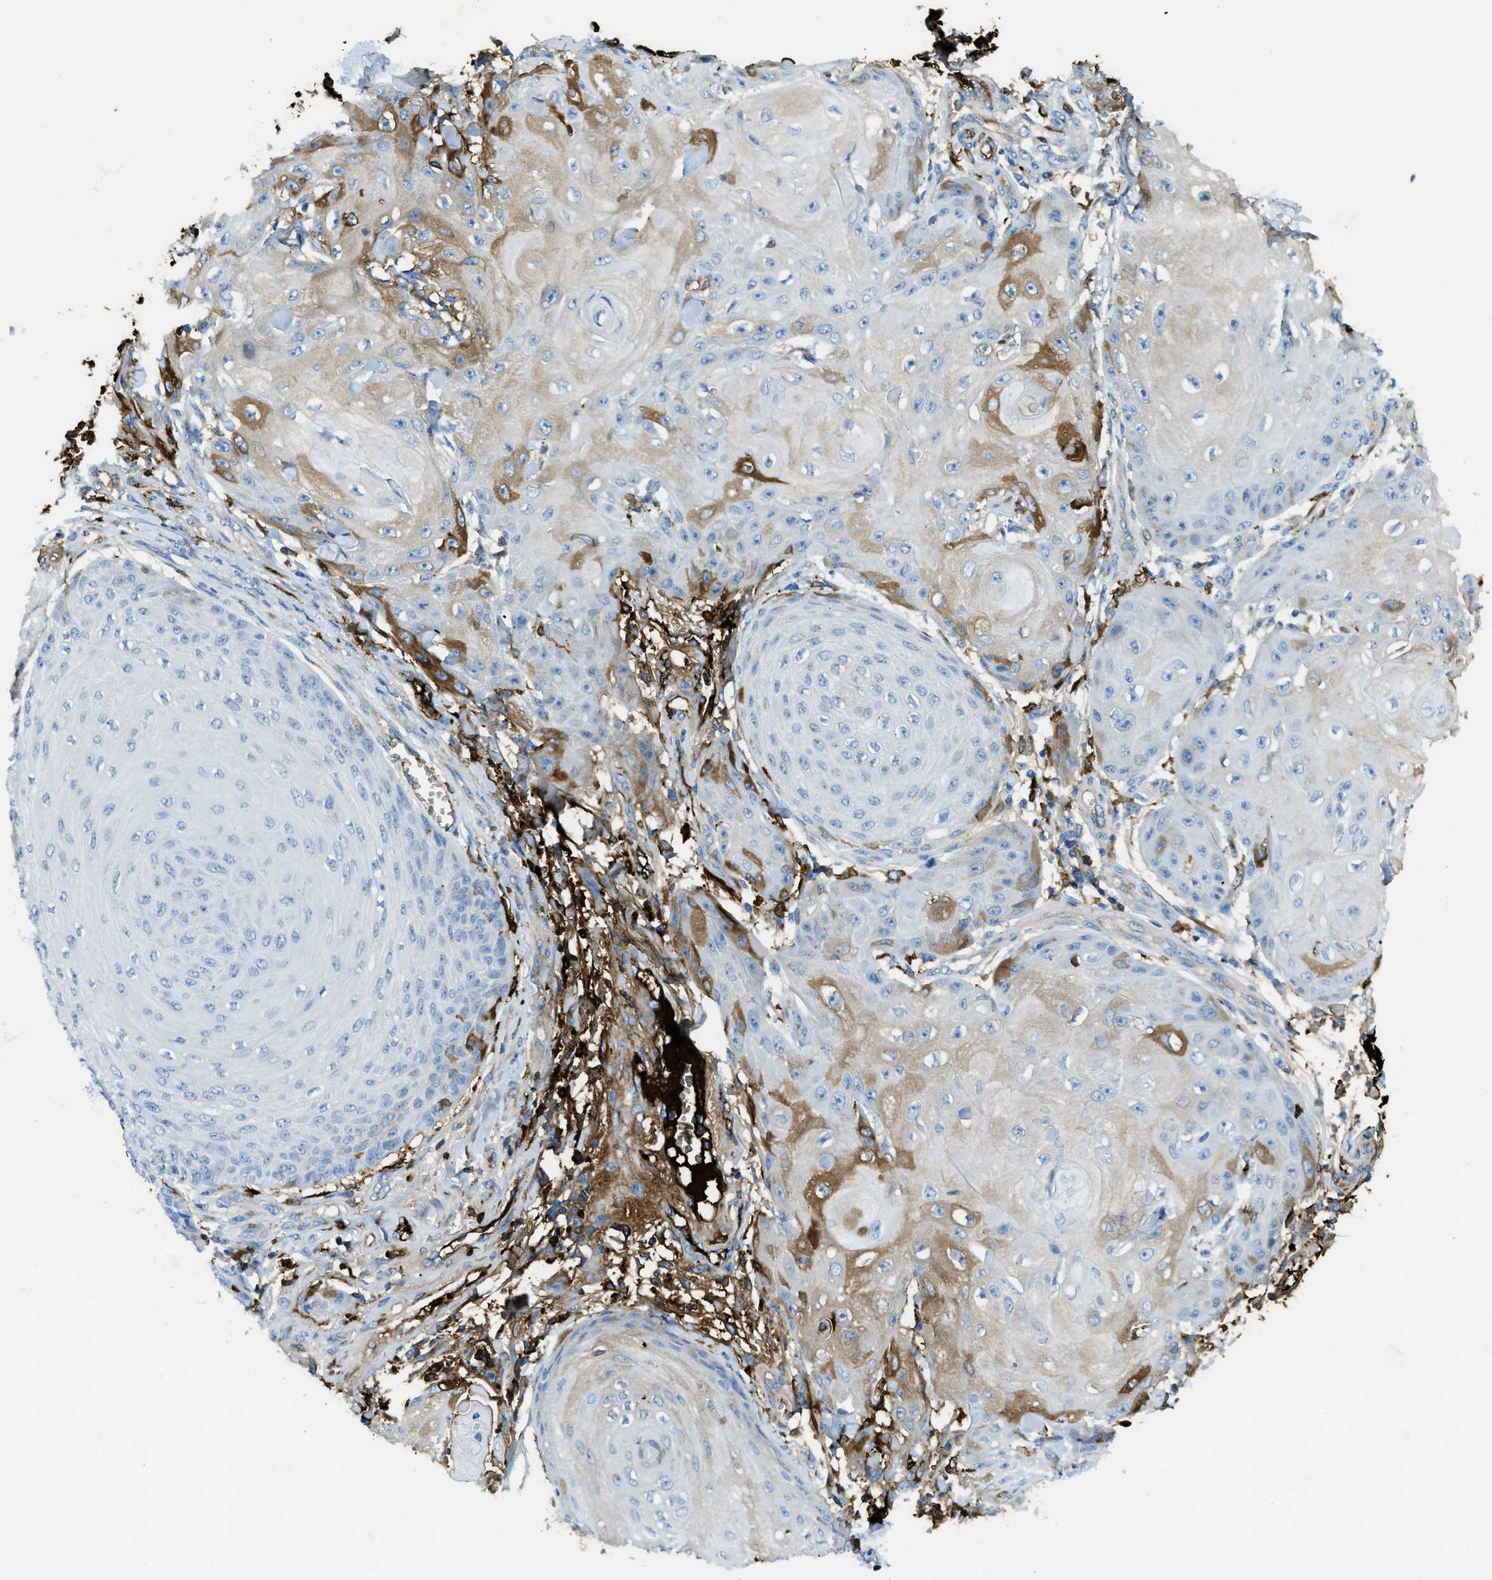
{"staining": {"intensity": "weak", "quantity": "<25%", "location": "cytoplasmic/membranous"}, "tissue": "skin cancer", "cell_type": "Tumor cells", "image_type": "cancer", "snomed": [{"axis": "morphology", "description": "Squamous cell carcinoma, NOS"}, {"axis": "topography", "description": "Skin"}], "caption": "A micrograph of human skin cancer is negative for staining in tumor cells. Nuclei are stained in blue.", "gene": "TRIM59", "patient": {"sex": "male", "age": 74}}